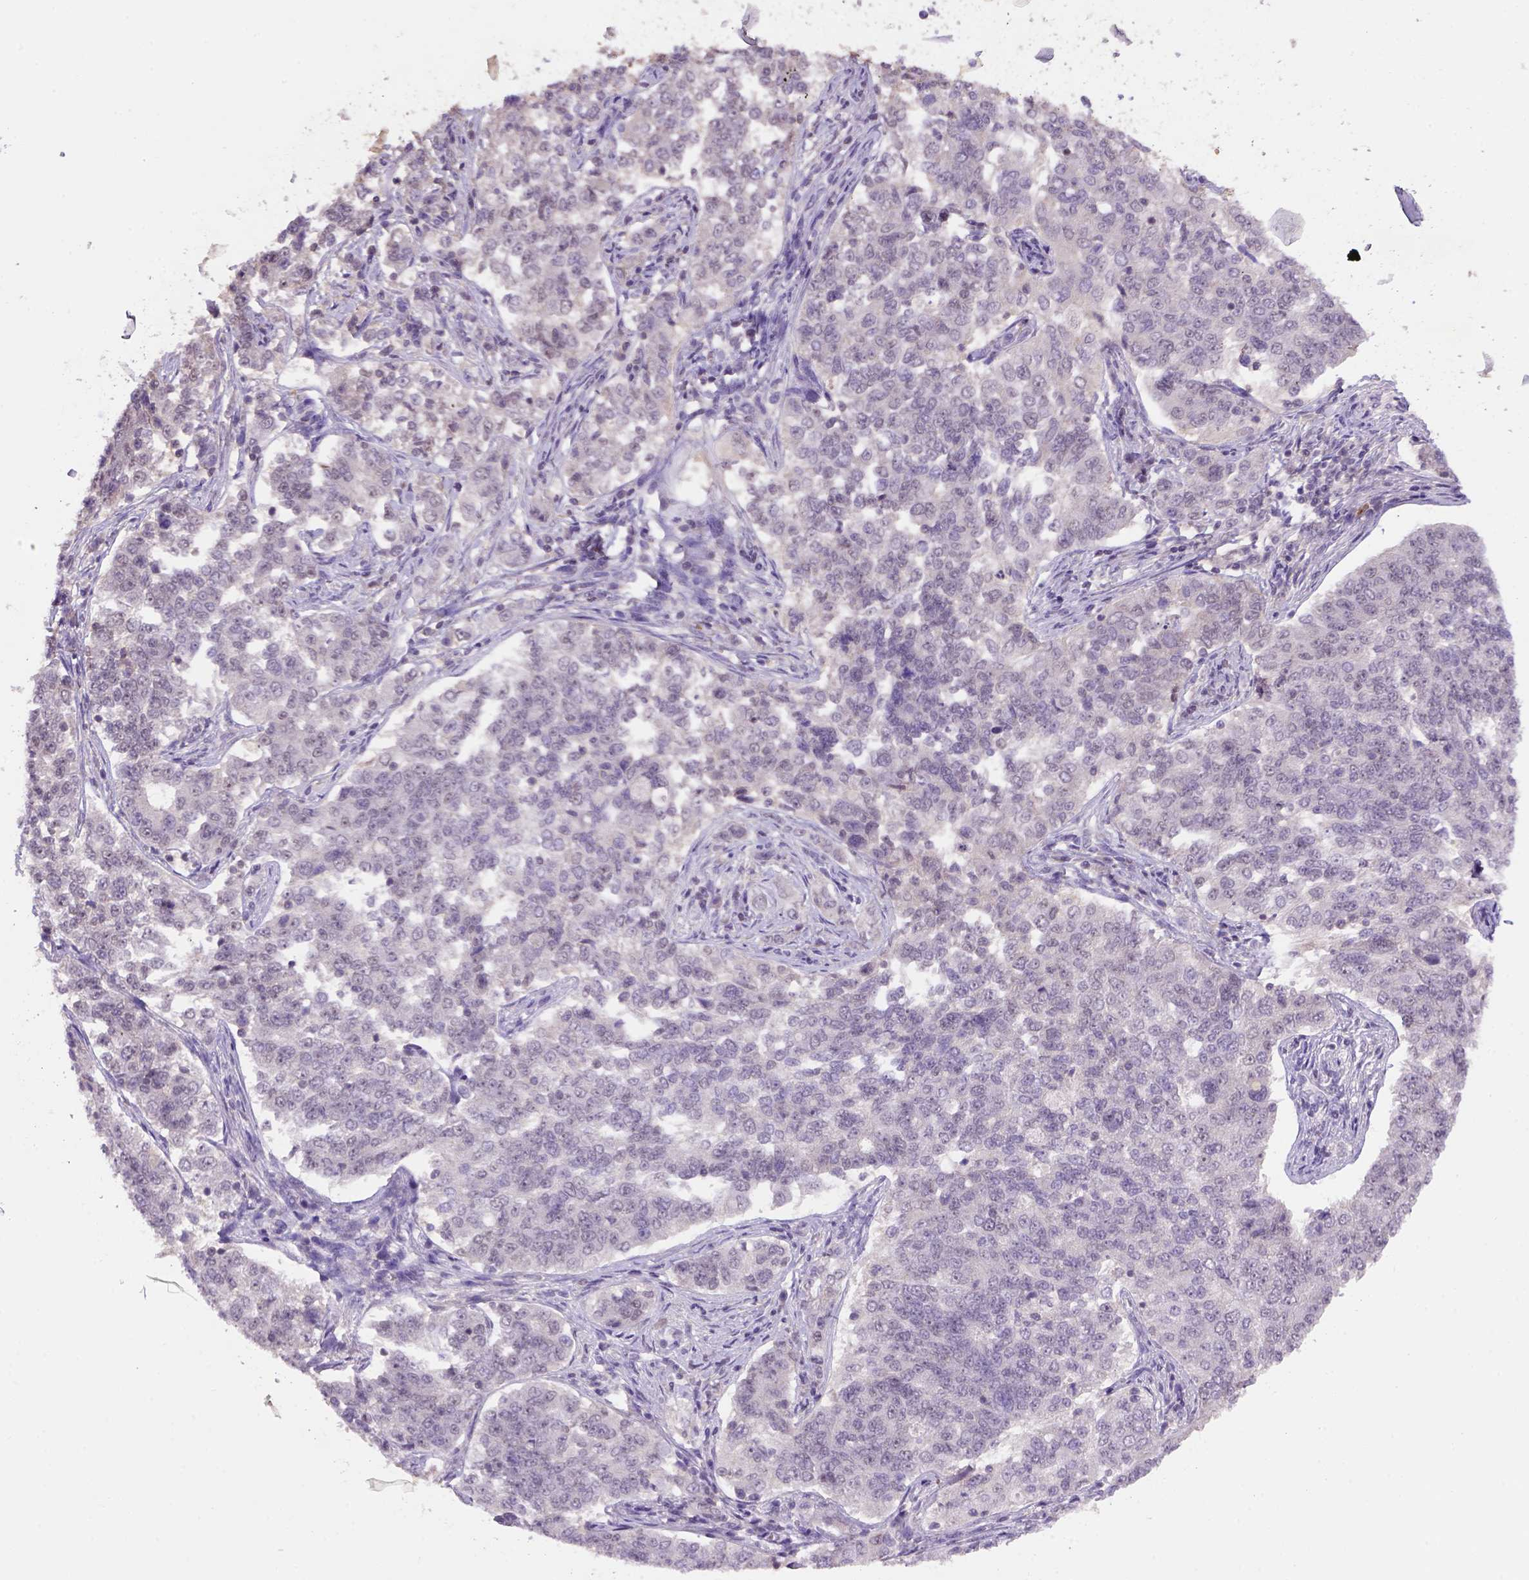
{"staining": {"intensity": "weak", "quantity": ">75%", "location": "cytoplasmic/membranous,nuclear"}, "tissue": "endometrial cancer", "cell_type": "Tumor cells", "image_type": "cancer", "snomed": [{"axis": "morphology", "description": "Adenocarcinoma, NOS"}, {"axis": "topography", "description": "Endometrium"}], "caption": "Immunohistochemical staining of endometrial cancer demonstrates low levels of weak cytoplasmic/membranous and nuclear protein expression in about >75% of tumor cells. (IHC, brightfield microscopy, high magnification).", "gene": "SCML4", "patient": {"sex": "female", "age": 43}}